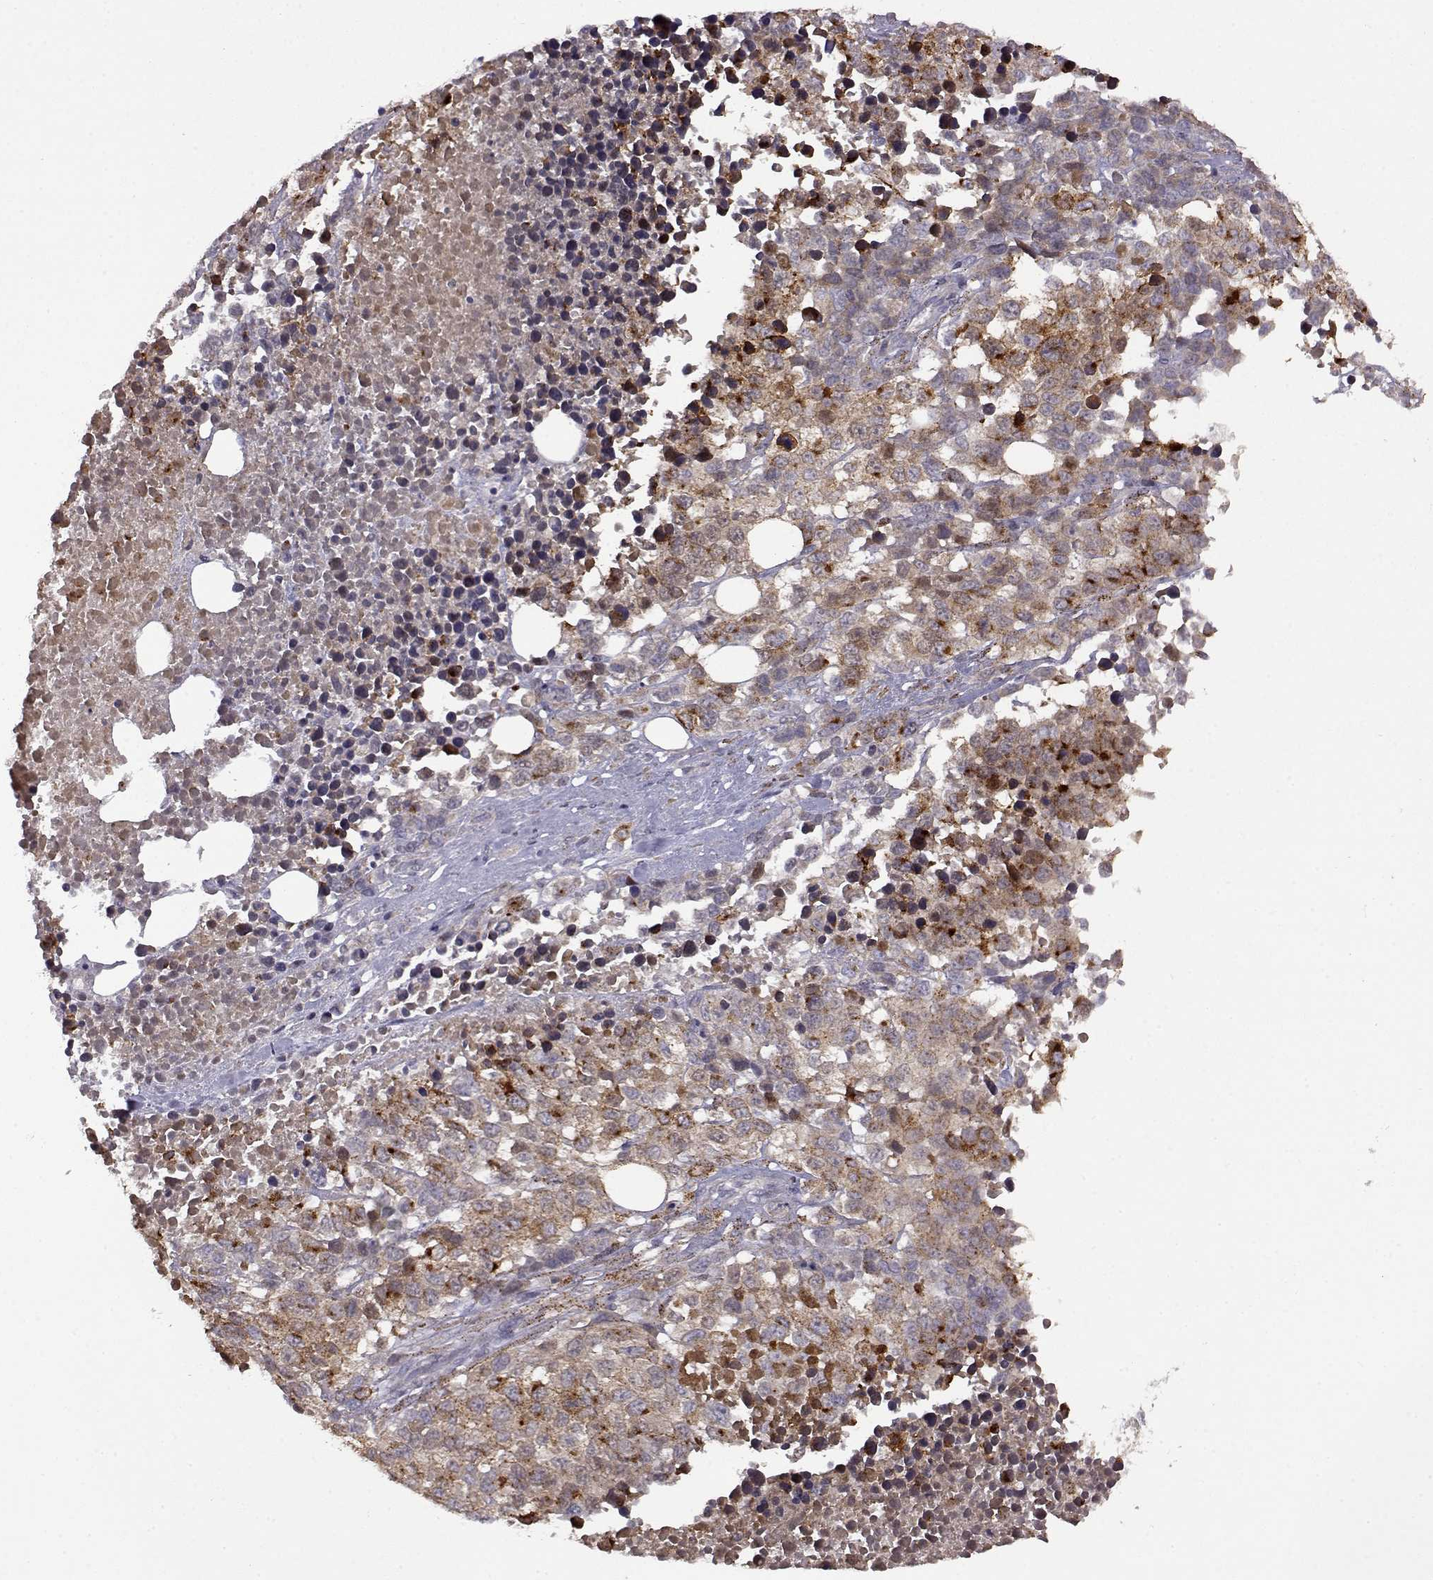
{"staining": {"intensity": "weak", "quantity": ">75%", "location": "cytoplasmic/membranous"}, "tissue": "melanoma", "cell_type": "Tumor cells", "image_type": "cancer", "snomed": [{"axis": "morphology", "description": "Malignant melanoma, Metastatic site"}, {"axis": "topography", "description": "Skin"}], "caption": "Melanoma stained with DAB IHC demonstrates low levels of weak cytoplasmic/membranous staining in approximately >75% of tumor cells.", "gene": "VGF", "patient": {"sex": "male", "age": 84}}